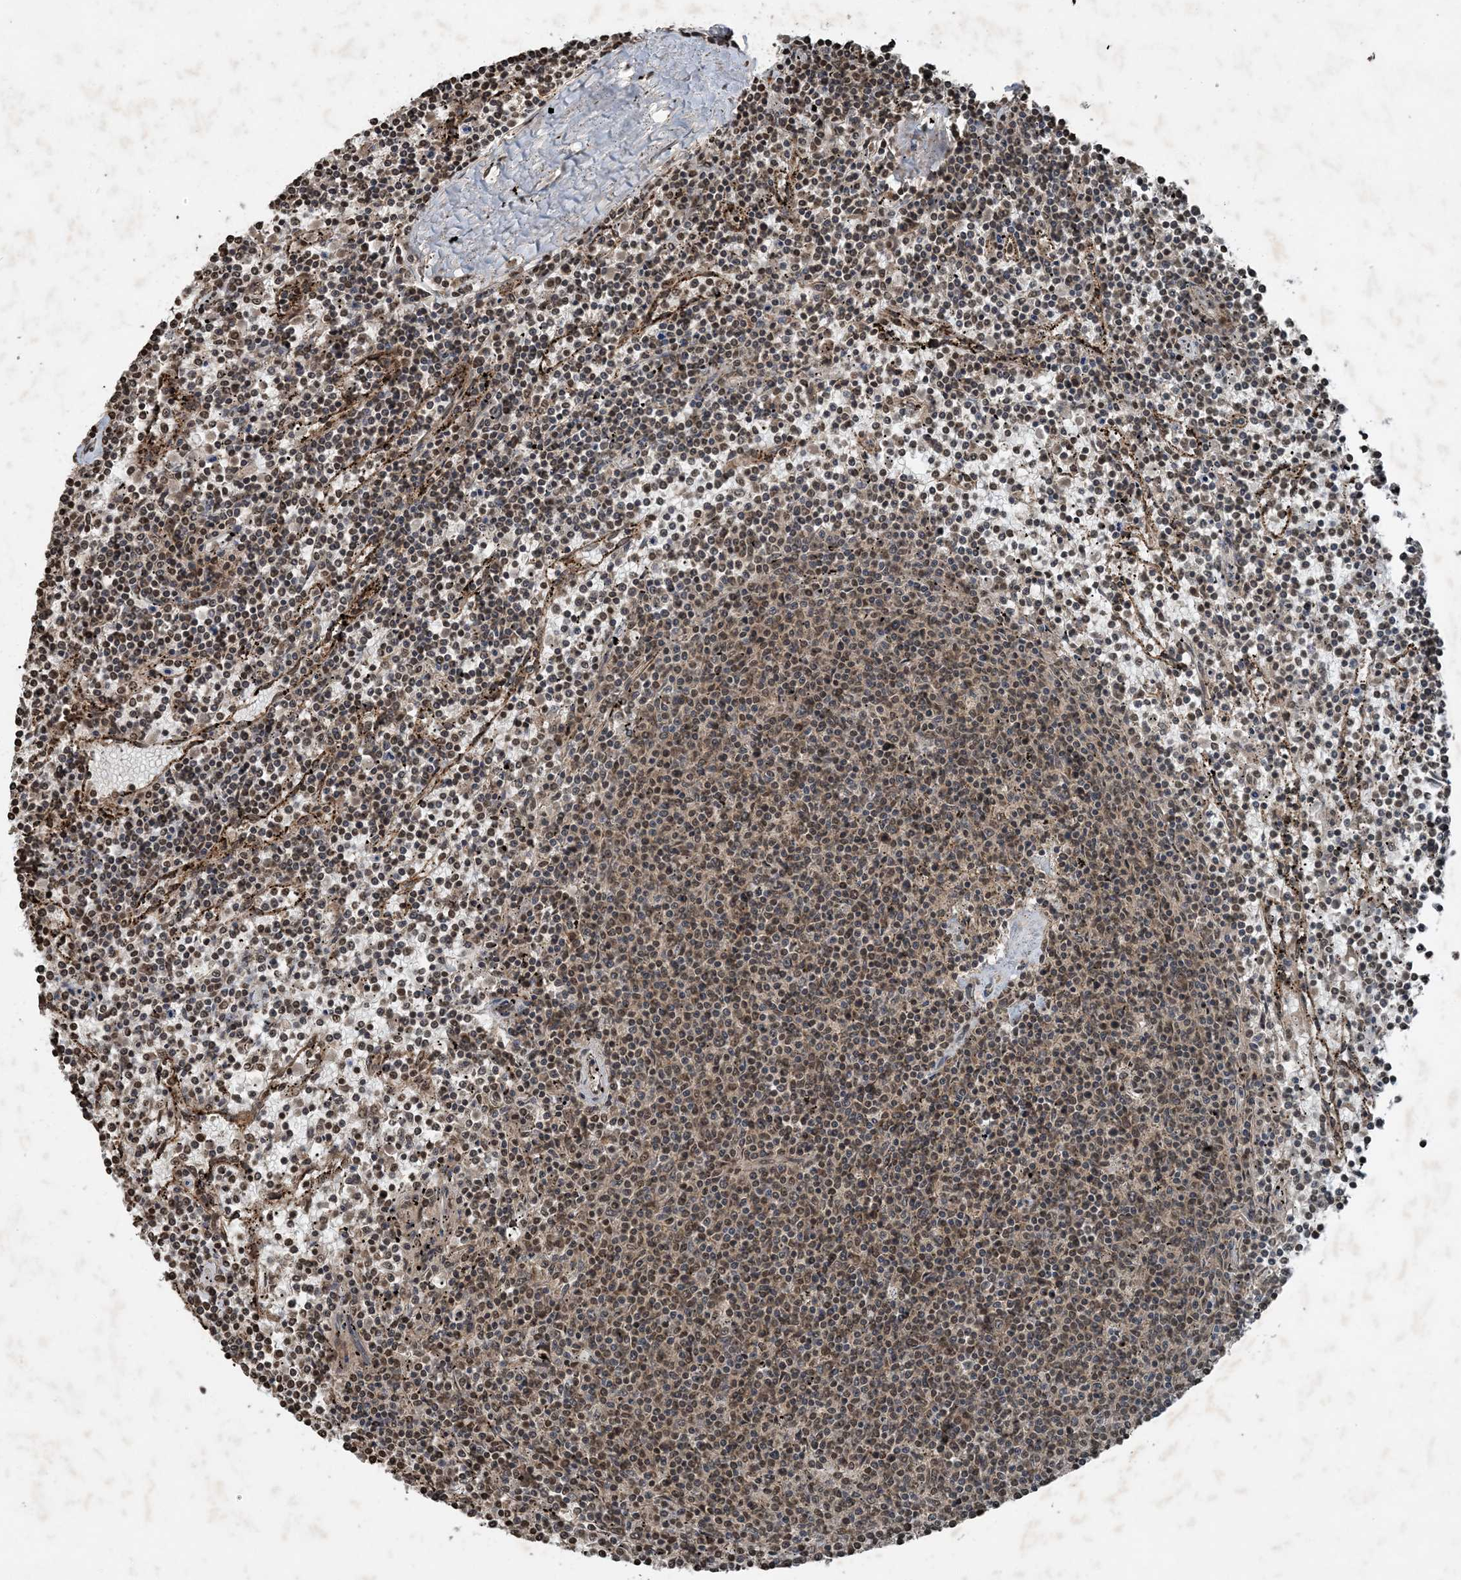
{"staining": {"intensity": "moderate", "quantity": "<25%", "location": "nuclear"}, "tissue": "lymphoma", "cell_type": "Tumor cells", "image_type": "cancer", "snomed": [{"axis": "morphology", "description": "Malignant lymphoma, non-Hodgkin's type, Low grade"}, {"axis": "topography", "description": "Spleen"}], "caption": "Malignant lymphoma, non-Hodgkin's type (low-grade) stained with a protein marker displays moderate staining in tumor cells.", "gene": "ZFAND2B", "patient": {"sex": "female", "age": 50}}